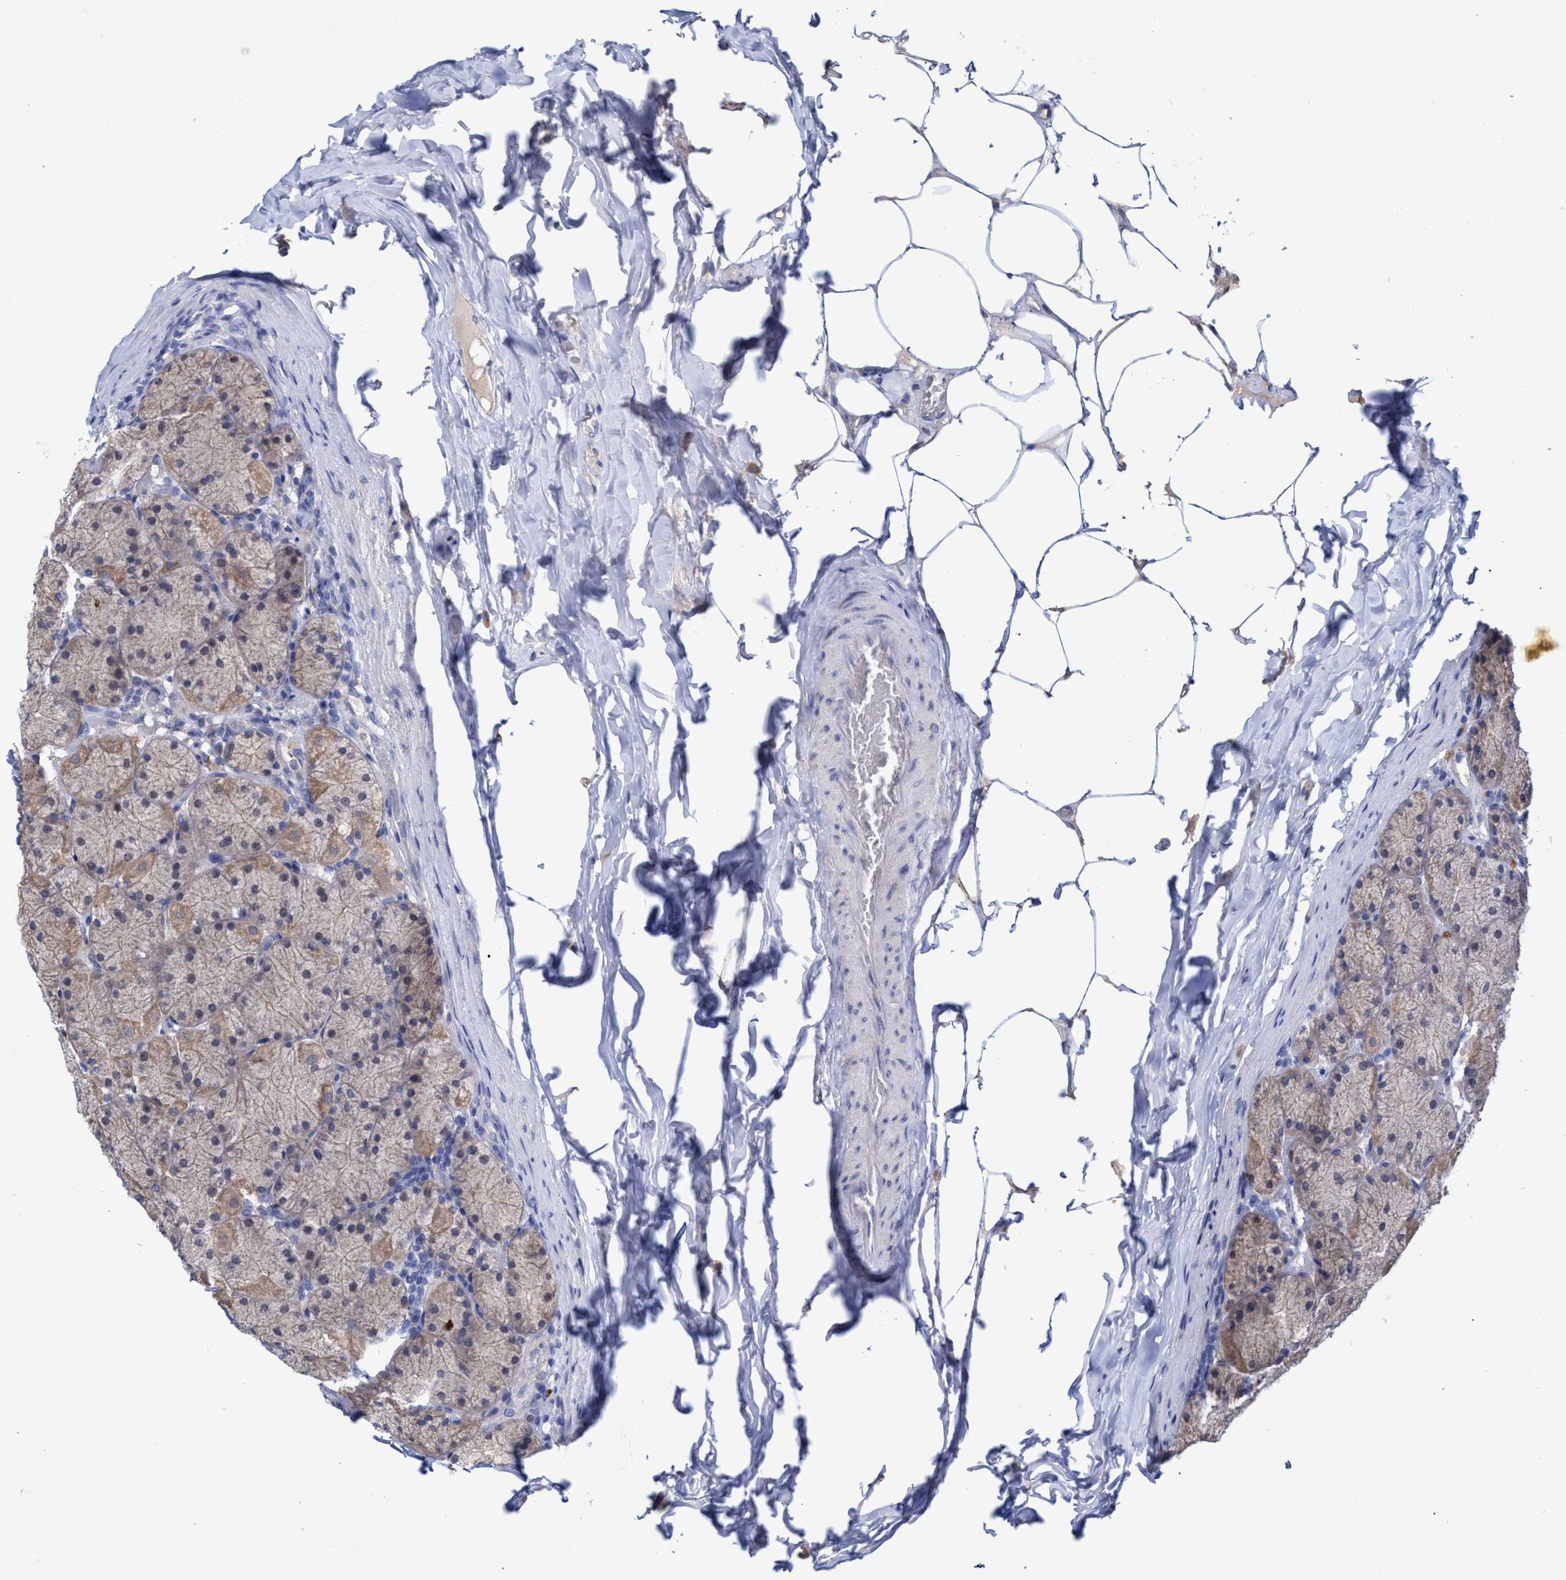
{"staining": {"intensity": "weak", "quantity": "25%-75%", "location": "cytoplasmic/membranous"}, "tissue": "stomach", "cell_type": "Glandular cells", "image_type": "normal", "snomed": [{"axis": "morphology", "description": "Normal tissue, NOS"}, {"axis": "topography", "description": "Stomach, upper"}], "caption": "Brown immunohistochemical staining in benign human stomach reveals weak cytoplasmic/membranous staining in approximately 25%-75% of glandular cells.", "gene": "SVEP1", "patient": {"sex": "female", "age": 56}}